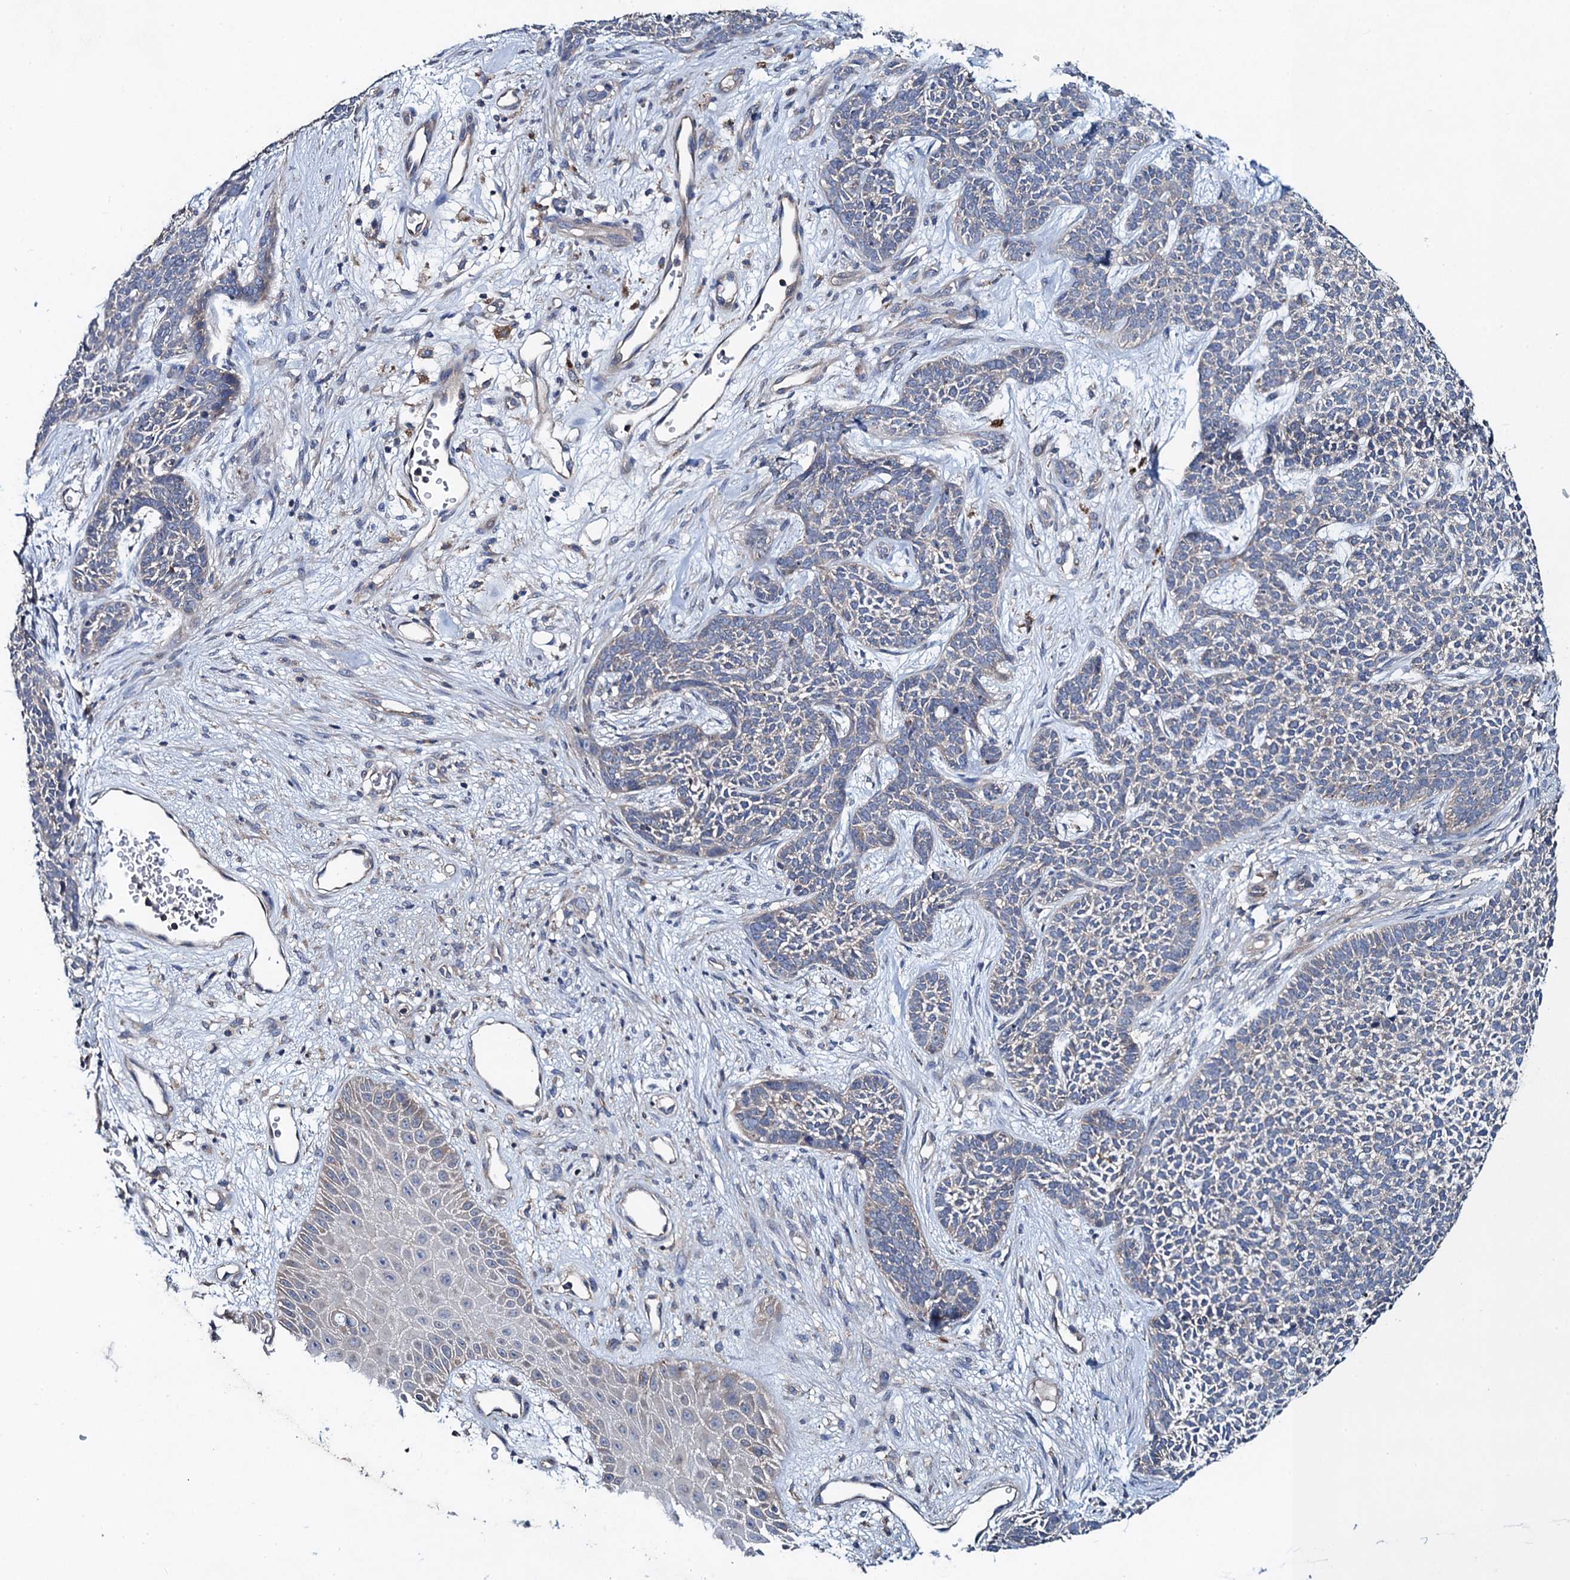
{"staining": {"intensity": "negative", "quantity": "none", "location": "none"}, "tissue": "skin cancer", "cell_type": "Tumor cells", "image_type": "cancer", "snomed": [{"axis": "morphology", "description": "Basal cell carcinoma"}, {"axis": "topography", "description": "Skin"}], "caption": "This micrograph is of basal cell carcinoma (skin) stained with immunohistochemistry to label a protein in brown with the nuclei are counter-stained blue. There is no expression in tumor cells.", "gene": "SNAP29", "patient": {"sex": "female", "age": 84}}